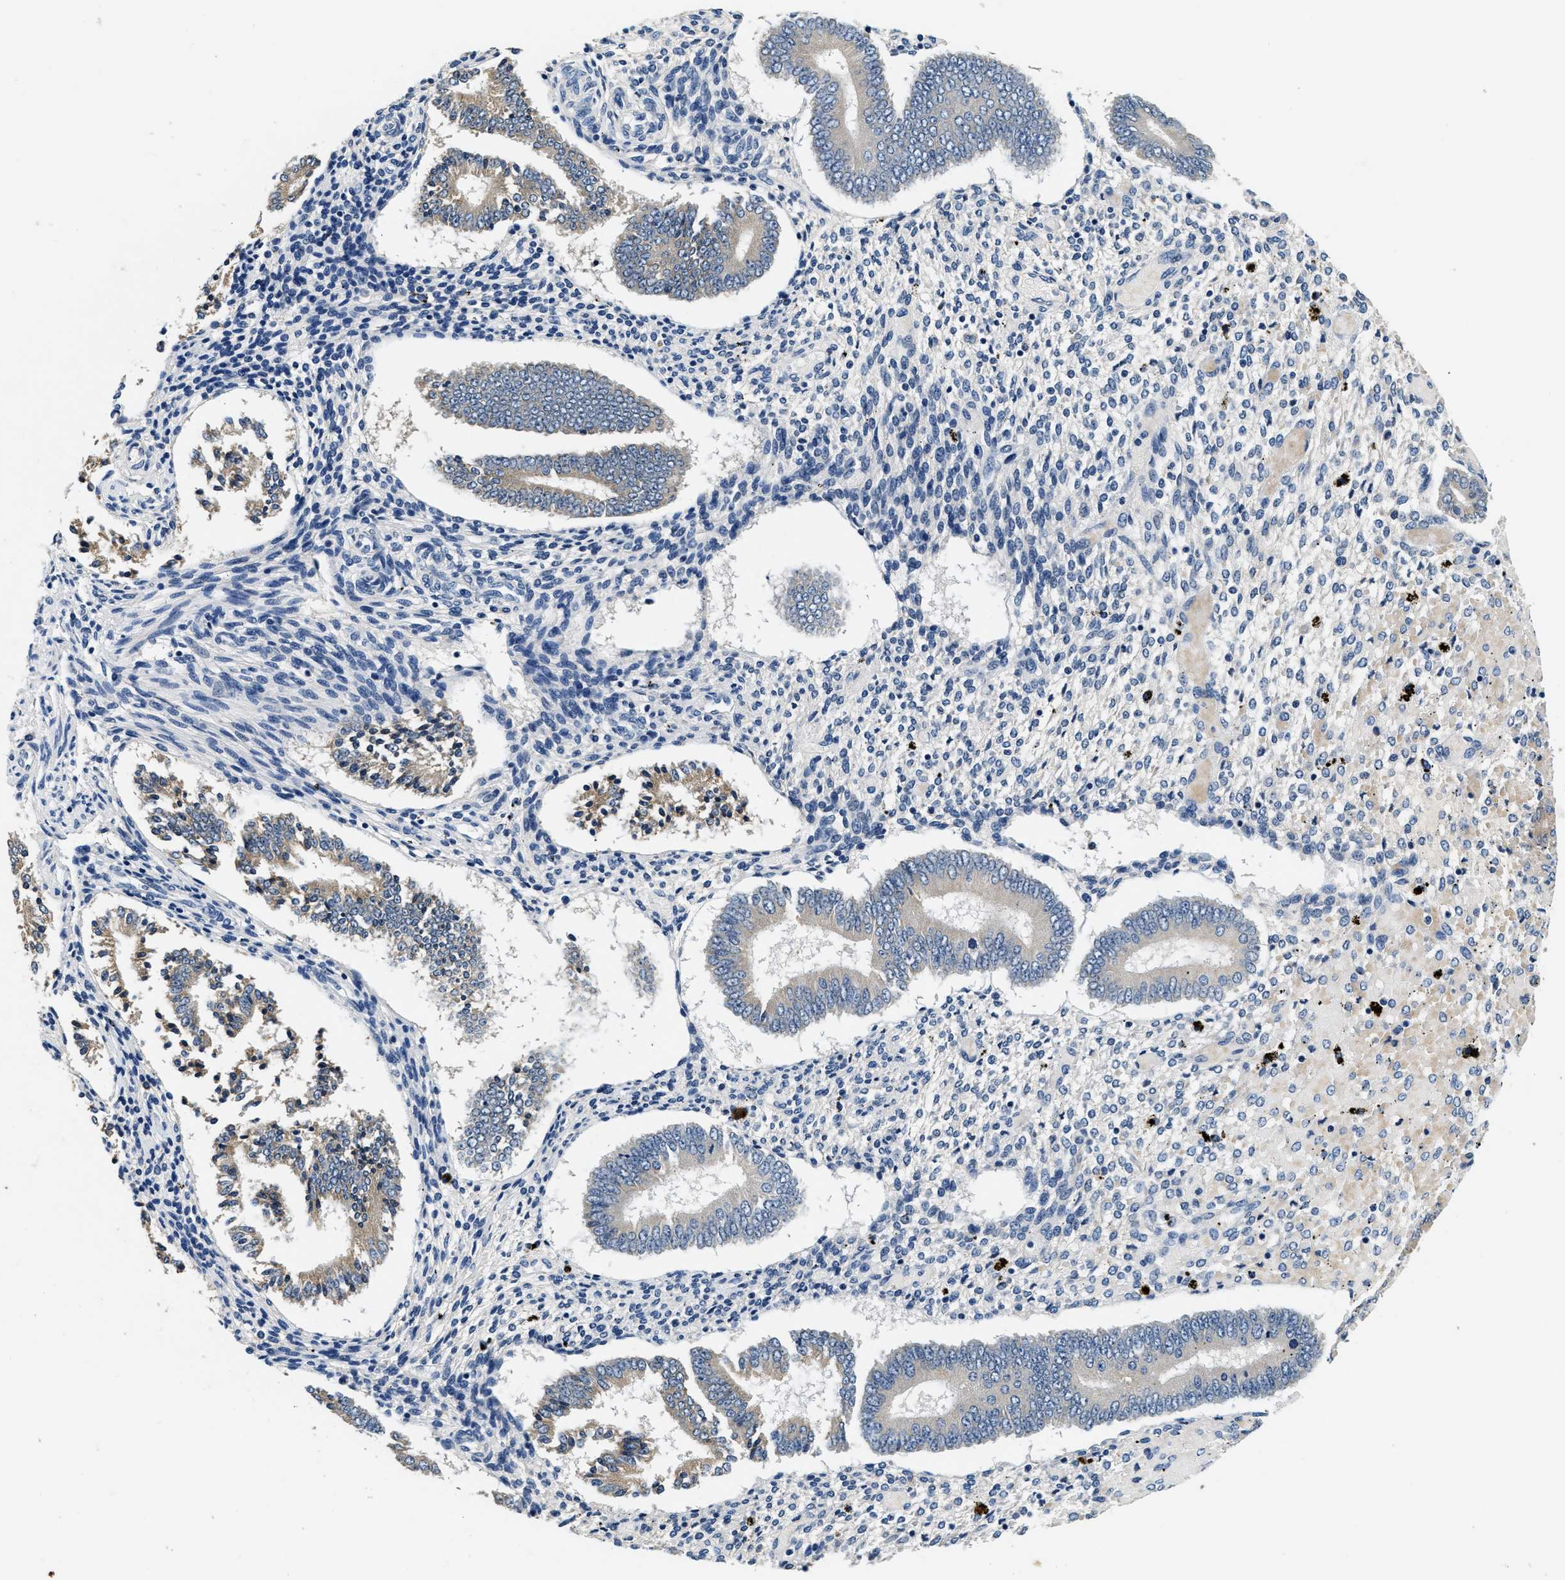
{"staining": {"intensity": "negative", "quantity": "none", "location": "none"}, "tissue": "endometrium", "cell_type": "Cells in endometrial stroma", "image_type": "normal", "snomed": [{"axis": "morphology", "description": "Normal tissue, NOS"}, {"axis": "topography", "description": "Endometrium"}], "caption": "Immunohistochemistry photomicrograph of normal human endometrium stained for a protein (brown), which exhibits no expression in cells in endometrial stroma.", "gene": "ALDH3A2", "patient": {"sex": "female", "age": 42}}